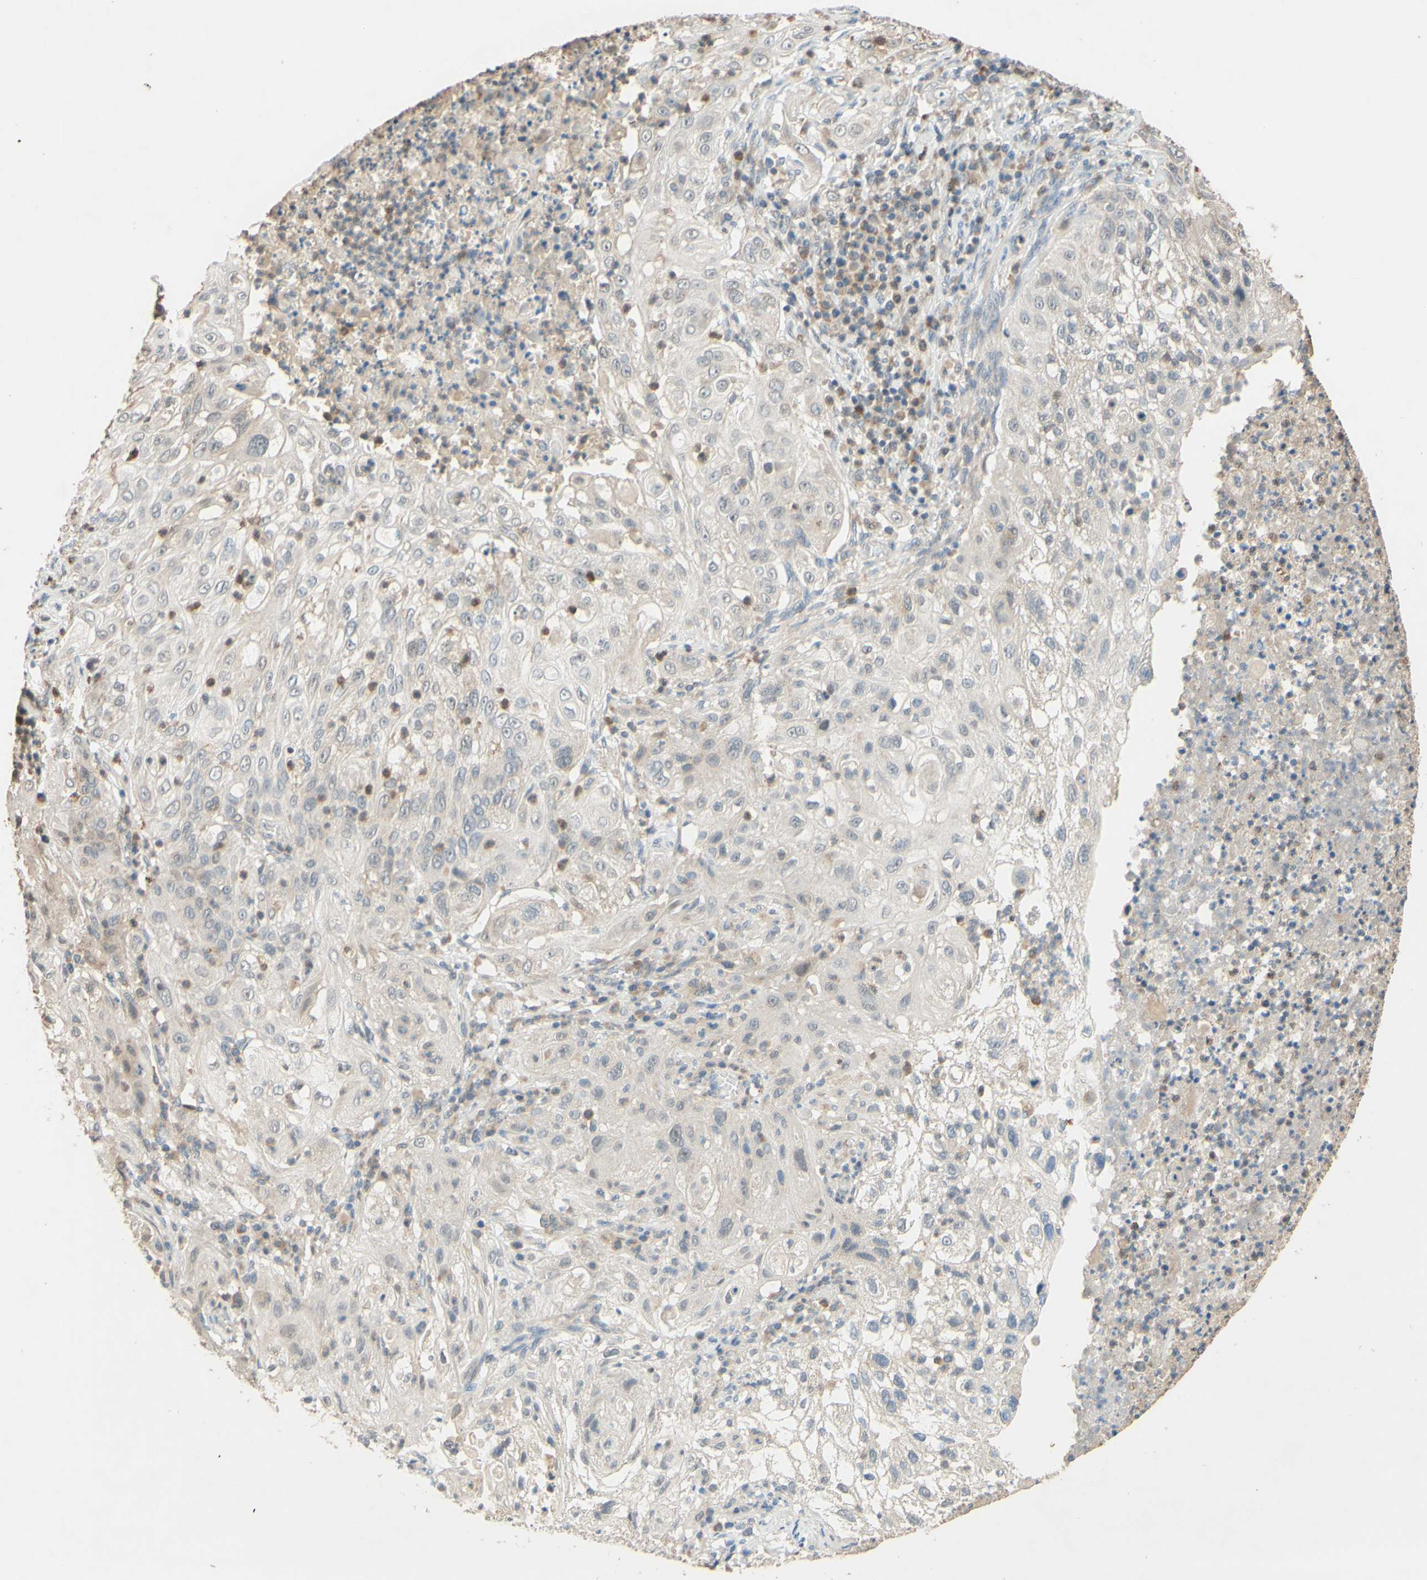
{"staining": {"intensity": "weak", "quantity": "25%-75%", "location": "cytoplasmic/membranous"}, "tissue": "lung cancer", "cell_type": "Tumor cells", "image_type": "cancer", "snomed": [{"axis": "morphology", "description": "Inflammation, NOS"}, {"axis": "morphology", "description": "Squamous cell carcinoma, NOS"}, {"axis": "topography", "description": "Lymph node"}, {"axis": "topography", "description": "Soft tissue"}, {"axis": "topography", "description": "Lung"}], "caption": "Human squamous cell carcinoma (lung) stained with a protein marker displays weak staining in tumor cells.", "gene": "GATA1", "patient": {"sex": "male", "age": 66}}